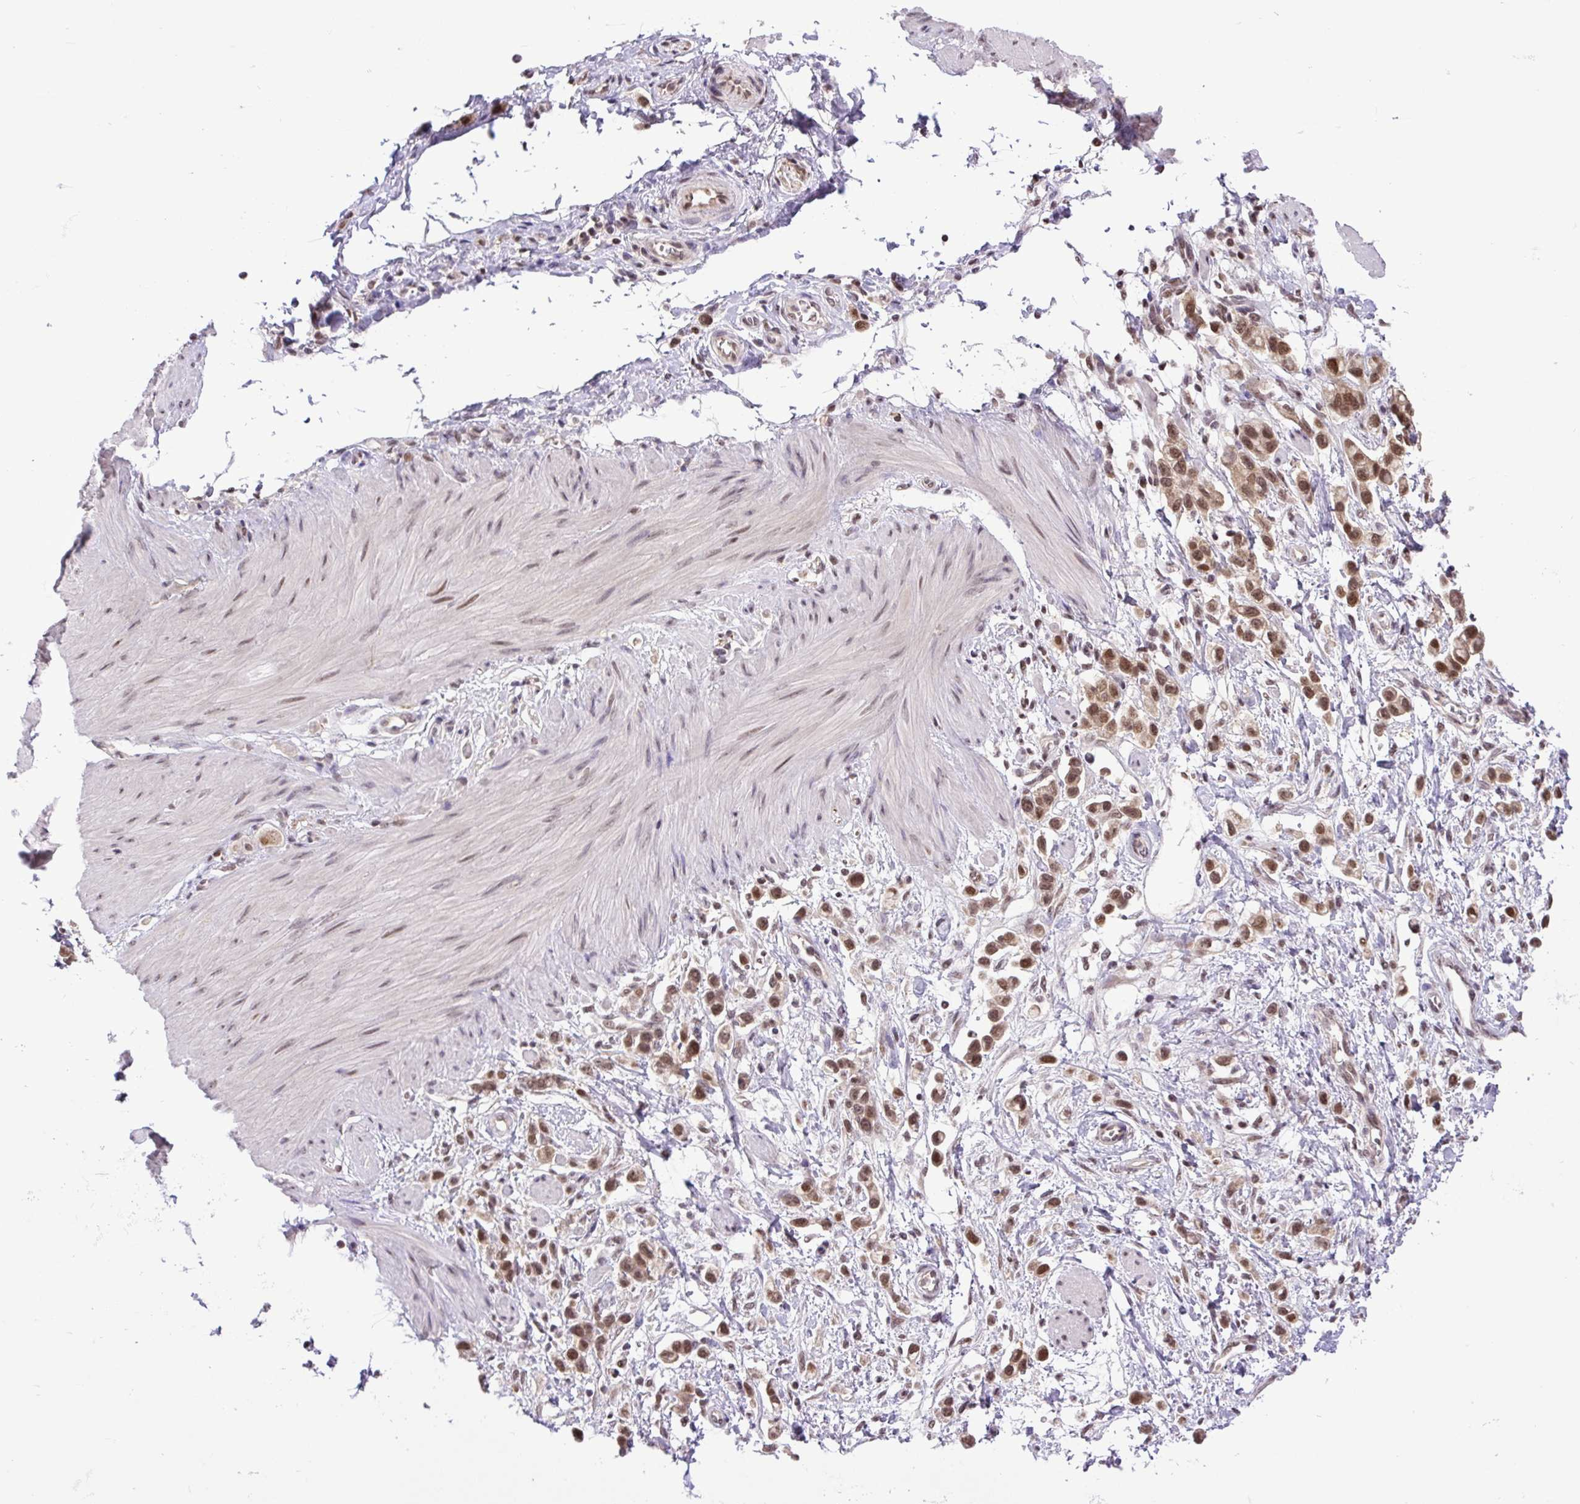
{"staining": {"intensity": "moderate", "quantity": ">75%", "location": "nuclear"}, "tissue": "stomach cancer", "cell_type": "Tumor cells", "image_type": "cancer", "snomed": [{"axis": "morphology", "description": "Adenocarcinoma, NOS"}, {"axis": "topography", "description": "Stomach"}], "caption": "Stomach cancer (adenocarcinoma) tissue exhibits moderate nuclear positivity in approximately >75% of tumor cells, visualized by immunohistochemistry.", "gene": "SGTA", "patient": {"sex": "female", "age": 65}}